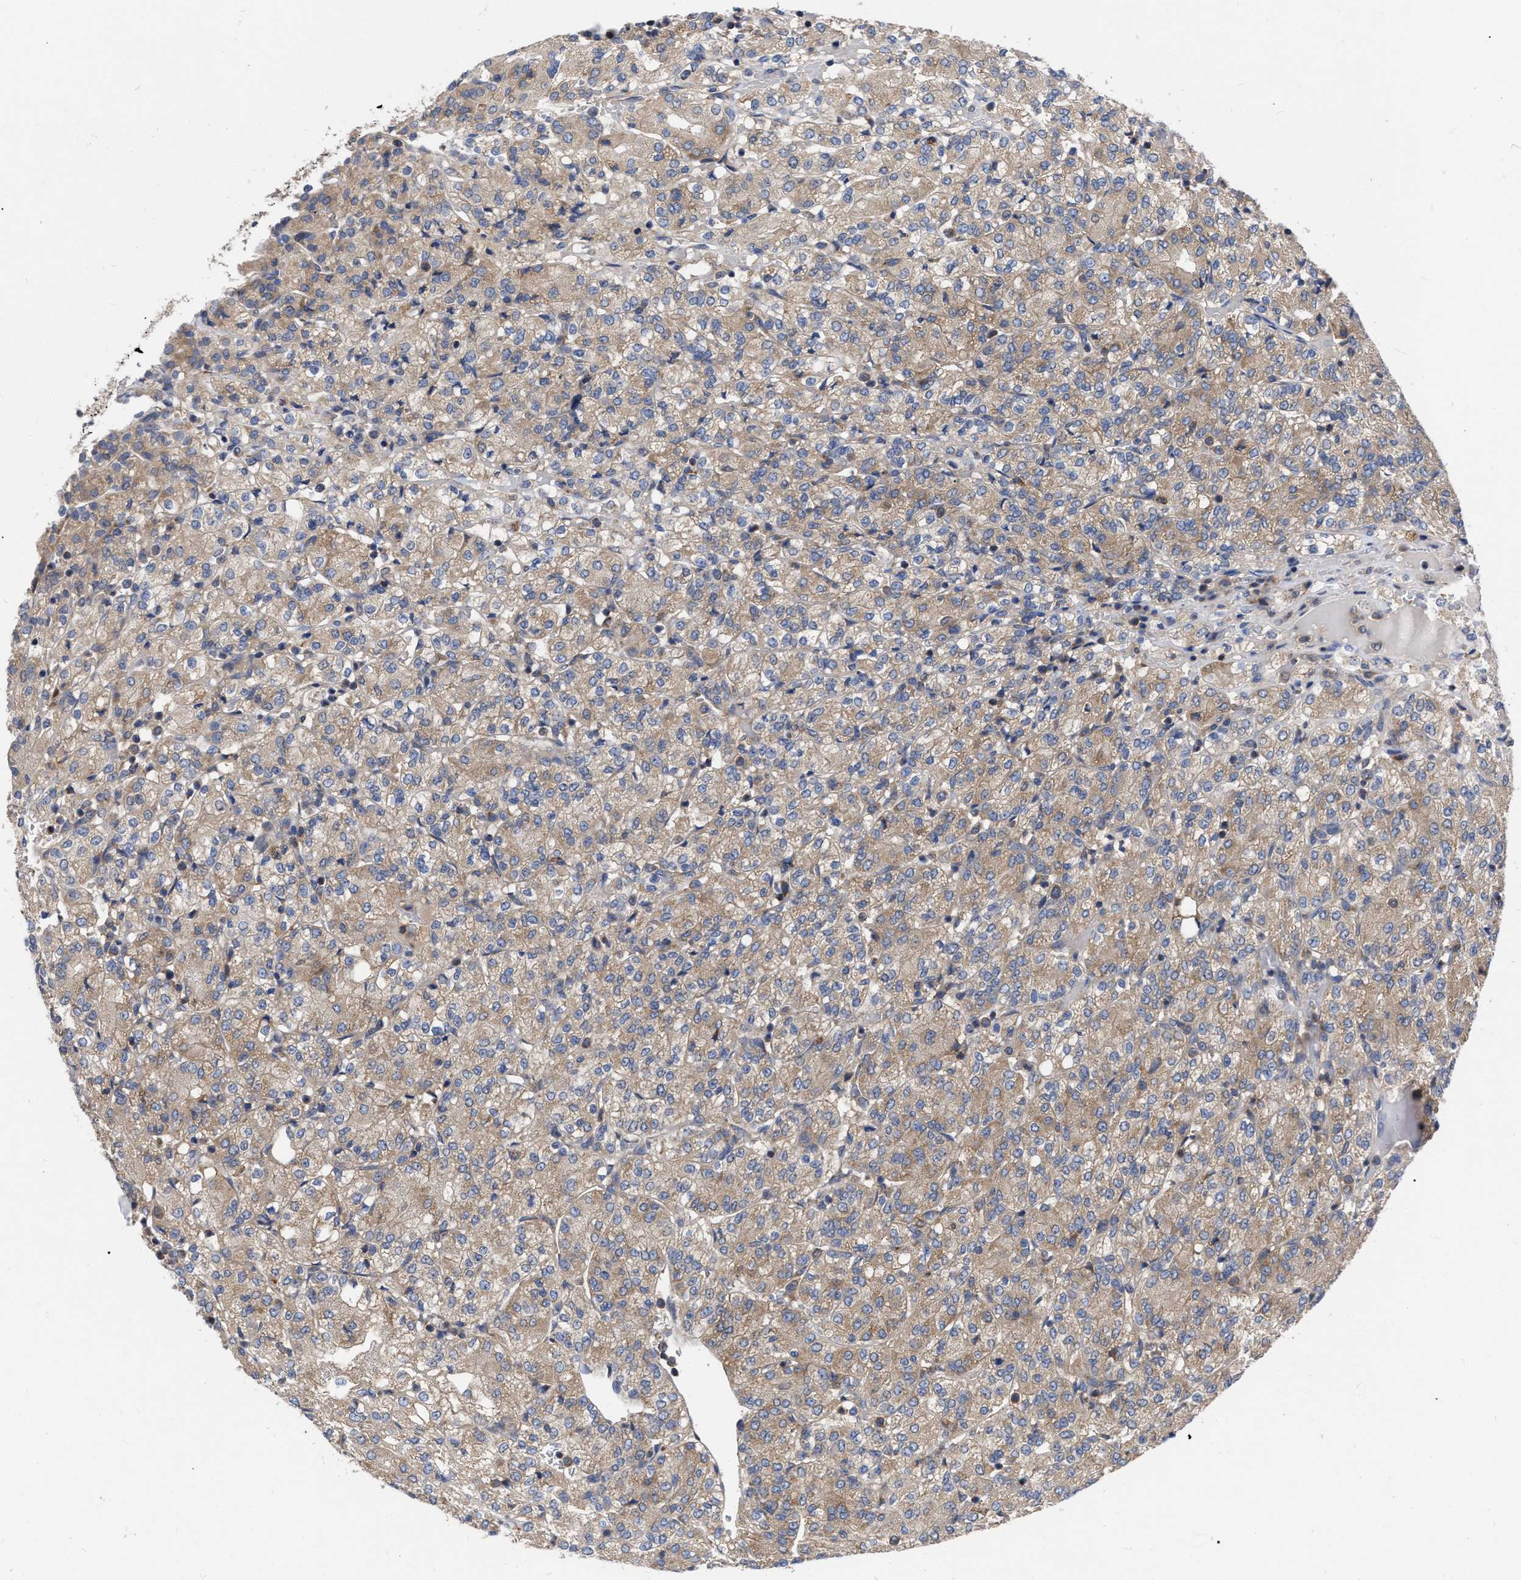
{"staining": {"intensity": "moderate", "quantity": ">75%", "location": "cytoplasmic/membranous"}, "tissue": "renal cancer", "cell_type": "Tumor cells", "image_type": "cancer", "snomed": [{"axis": "morphology", "description": "Adenocarcinoma, NOS"}, {"axis": "topography", "description": "Kidney"}], "caption": "Renal cancer tissue demonstrates moderate cytoplasmic/membranous staining in about >75% of tumor cells, visualized by immunohistochemistry.", "gene": "CDKN2C", "patient": {"sex": "male", "age": 77}}